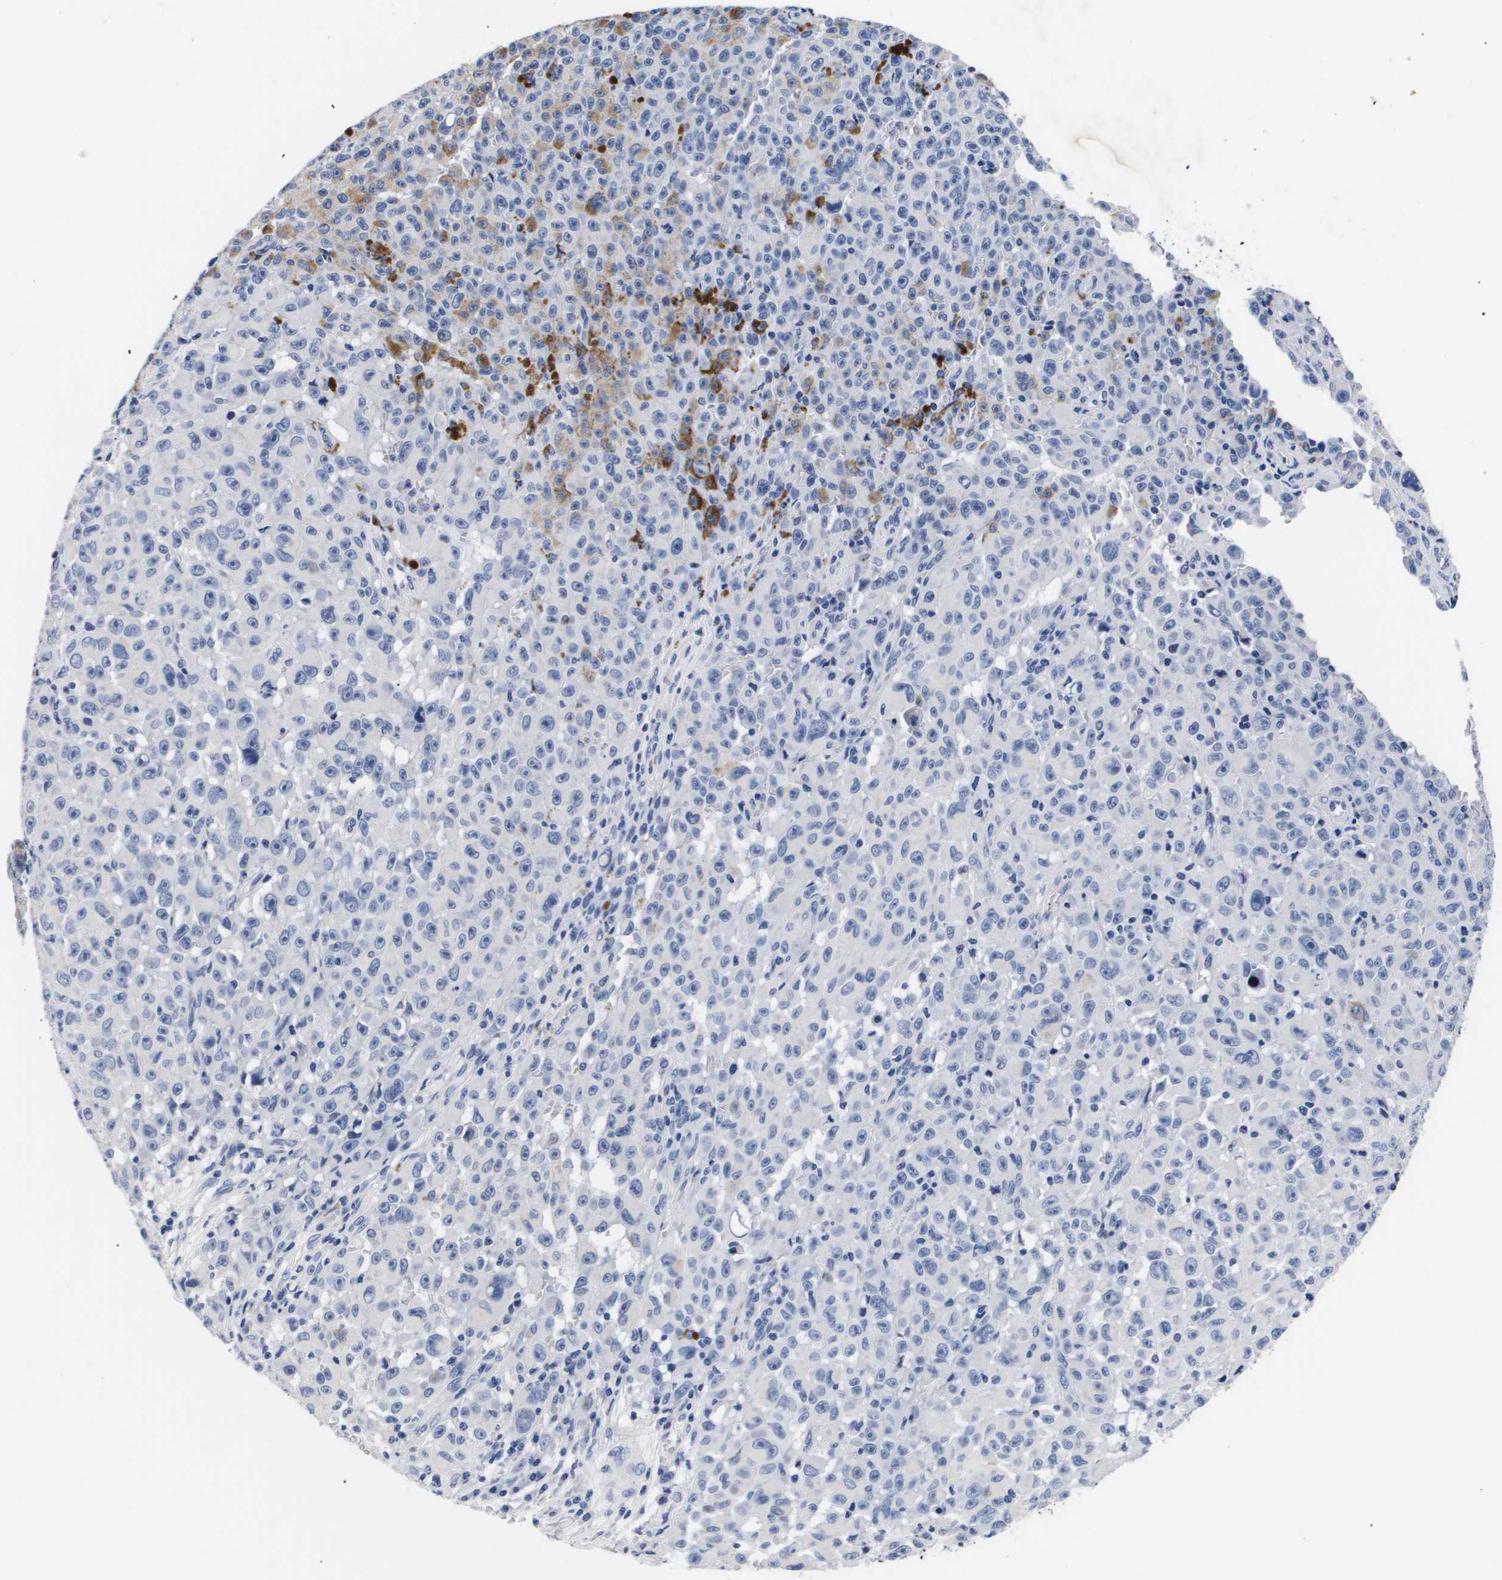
{"staining": {"intensity": "weak", "quantity": "<25%", "location": "cytoplasmic/membranous"}, "tissue": "melanoma", "cell_type": "Tumor cells", "image_type": "cancer", "snomed": [{"axis": "morphology", "description": "Malignant melanoma, NOS"}, {"axis": "topography", "description": "Skin"}], "caption": "Photomicrograph shows no significant protein positivity in tumor cells of melanoma. (DAB IHC visualized using brightfield microscopy, high magnification).", "gene": "ATP6V0A4", "patient": {"sex": "female", "age": 82}}